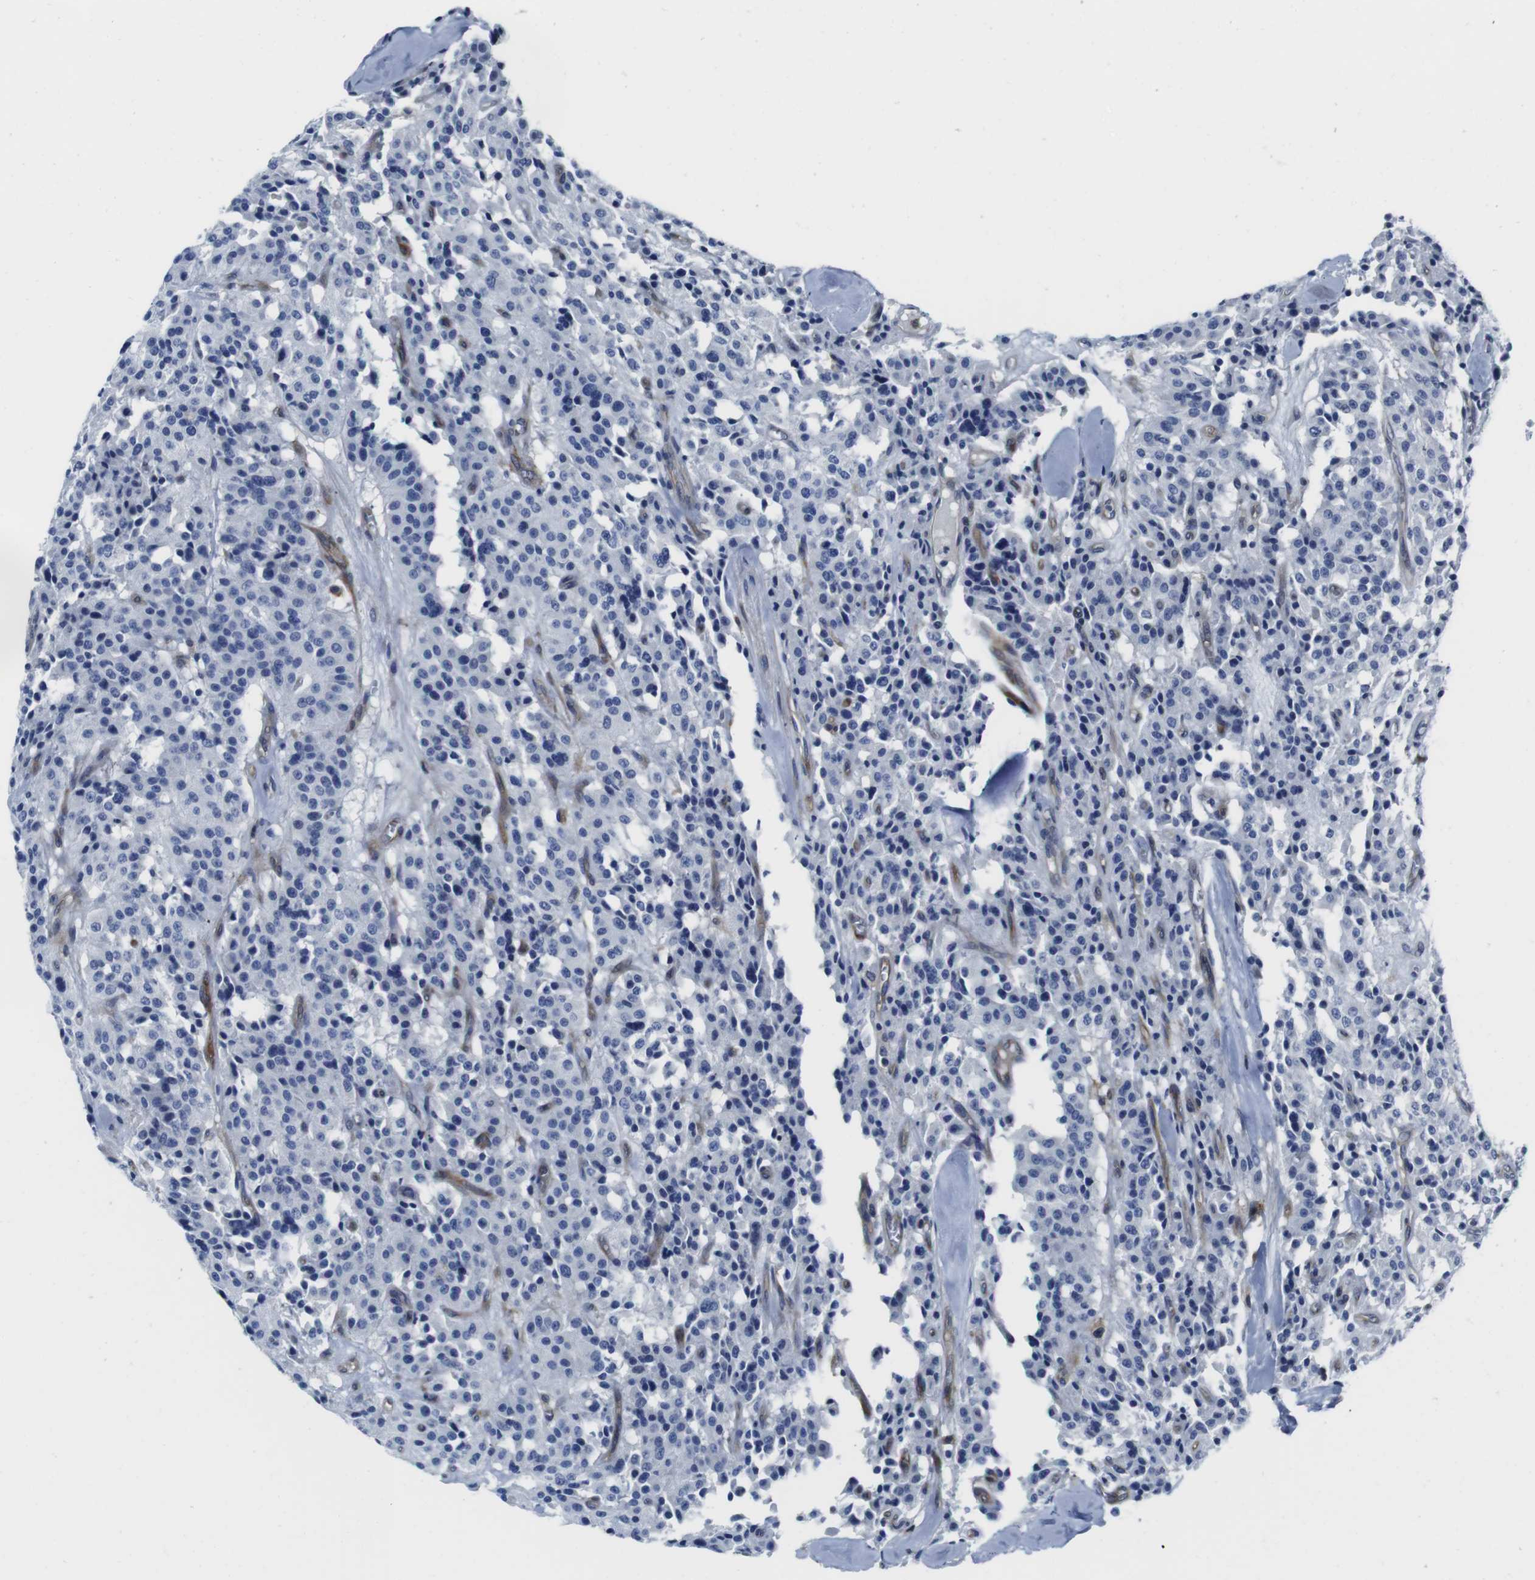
{"staining": {"intensity": "negative", "quantity": "none", "location": "none"}, "tissue": "carcinoid", "cell_type": "Tumor cells", "image_type": "cancer", "snomed": [{"axis": "morphology", "description": "Carcinoid, malignant, NOS"}, {"axis": "topography", "description": "Lung"}], "caption": "The image reveals no staining of tumor cells in malignant carcinoid. Nuclei are stained in blue.", "gene": "EIF4A1", "patient": {"sex": "male", "age": 30}}